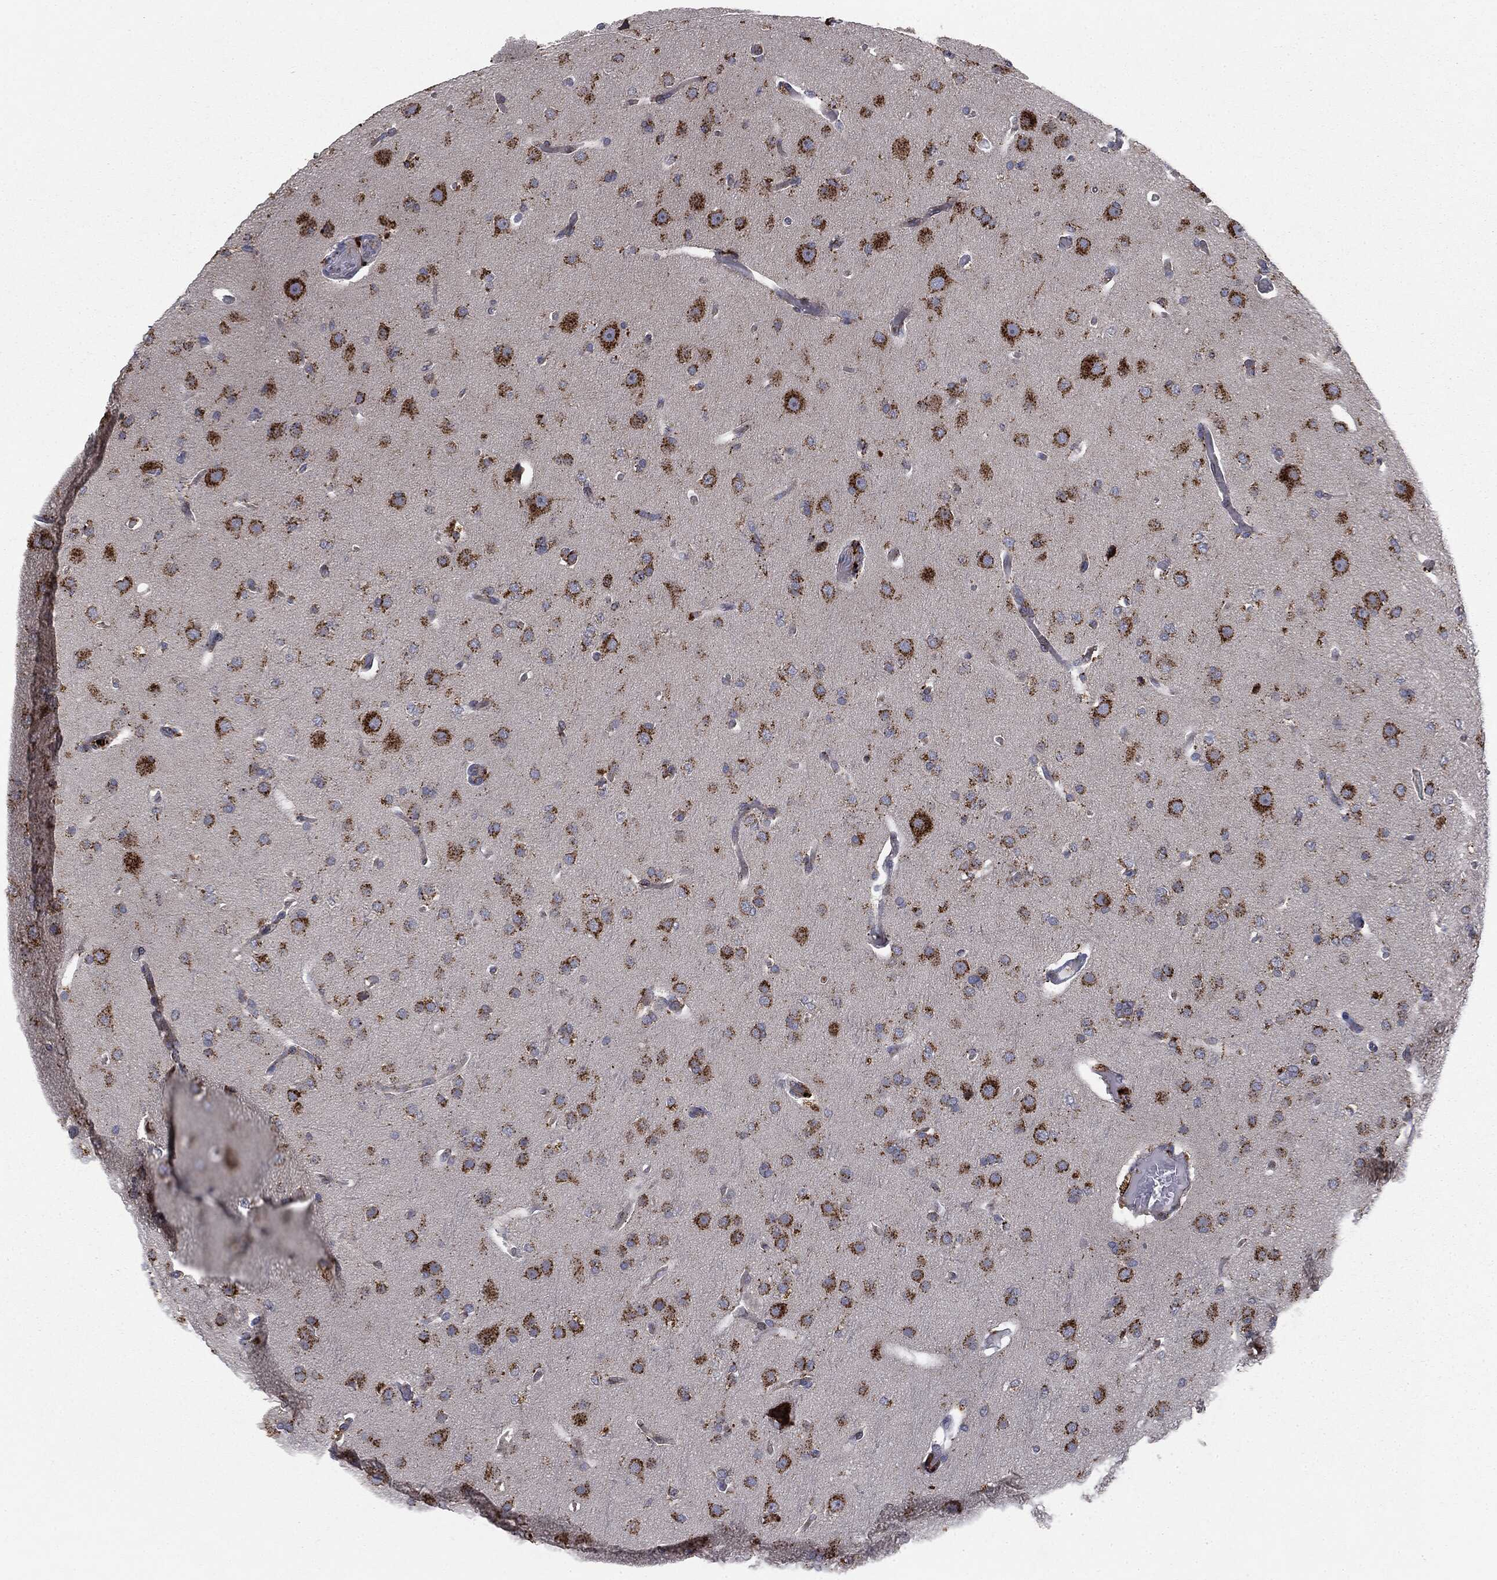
{"staining": {"intensity": "strong", "quantity": ">75%", "location": "cytoplasmic/membranous"}, "tissue": "glioma", "cell_type": "Tumor cells", "image_type": "cancer", "snomed": [{"axis": "morphology", "description": "Glioma, malignant, Low grade"}, {"axis": "topography", "description": "Brain"}], "caption": "Immunohistochemical staining of malignant glioma (low-grade) demonstrates strong cytoplasmic/membranous protein staining in approximately >75% of tumor cells.", "gene": "CTSA", "patient": {"sex": "male", "age": 41}}